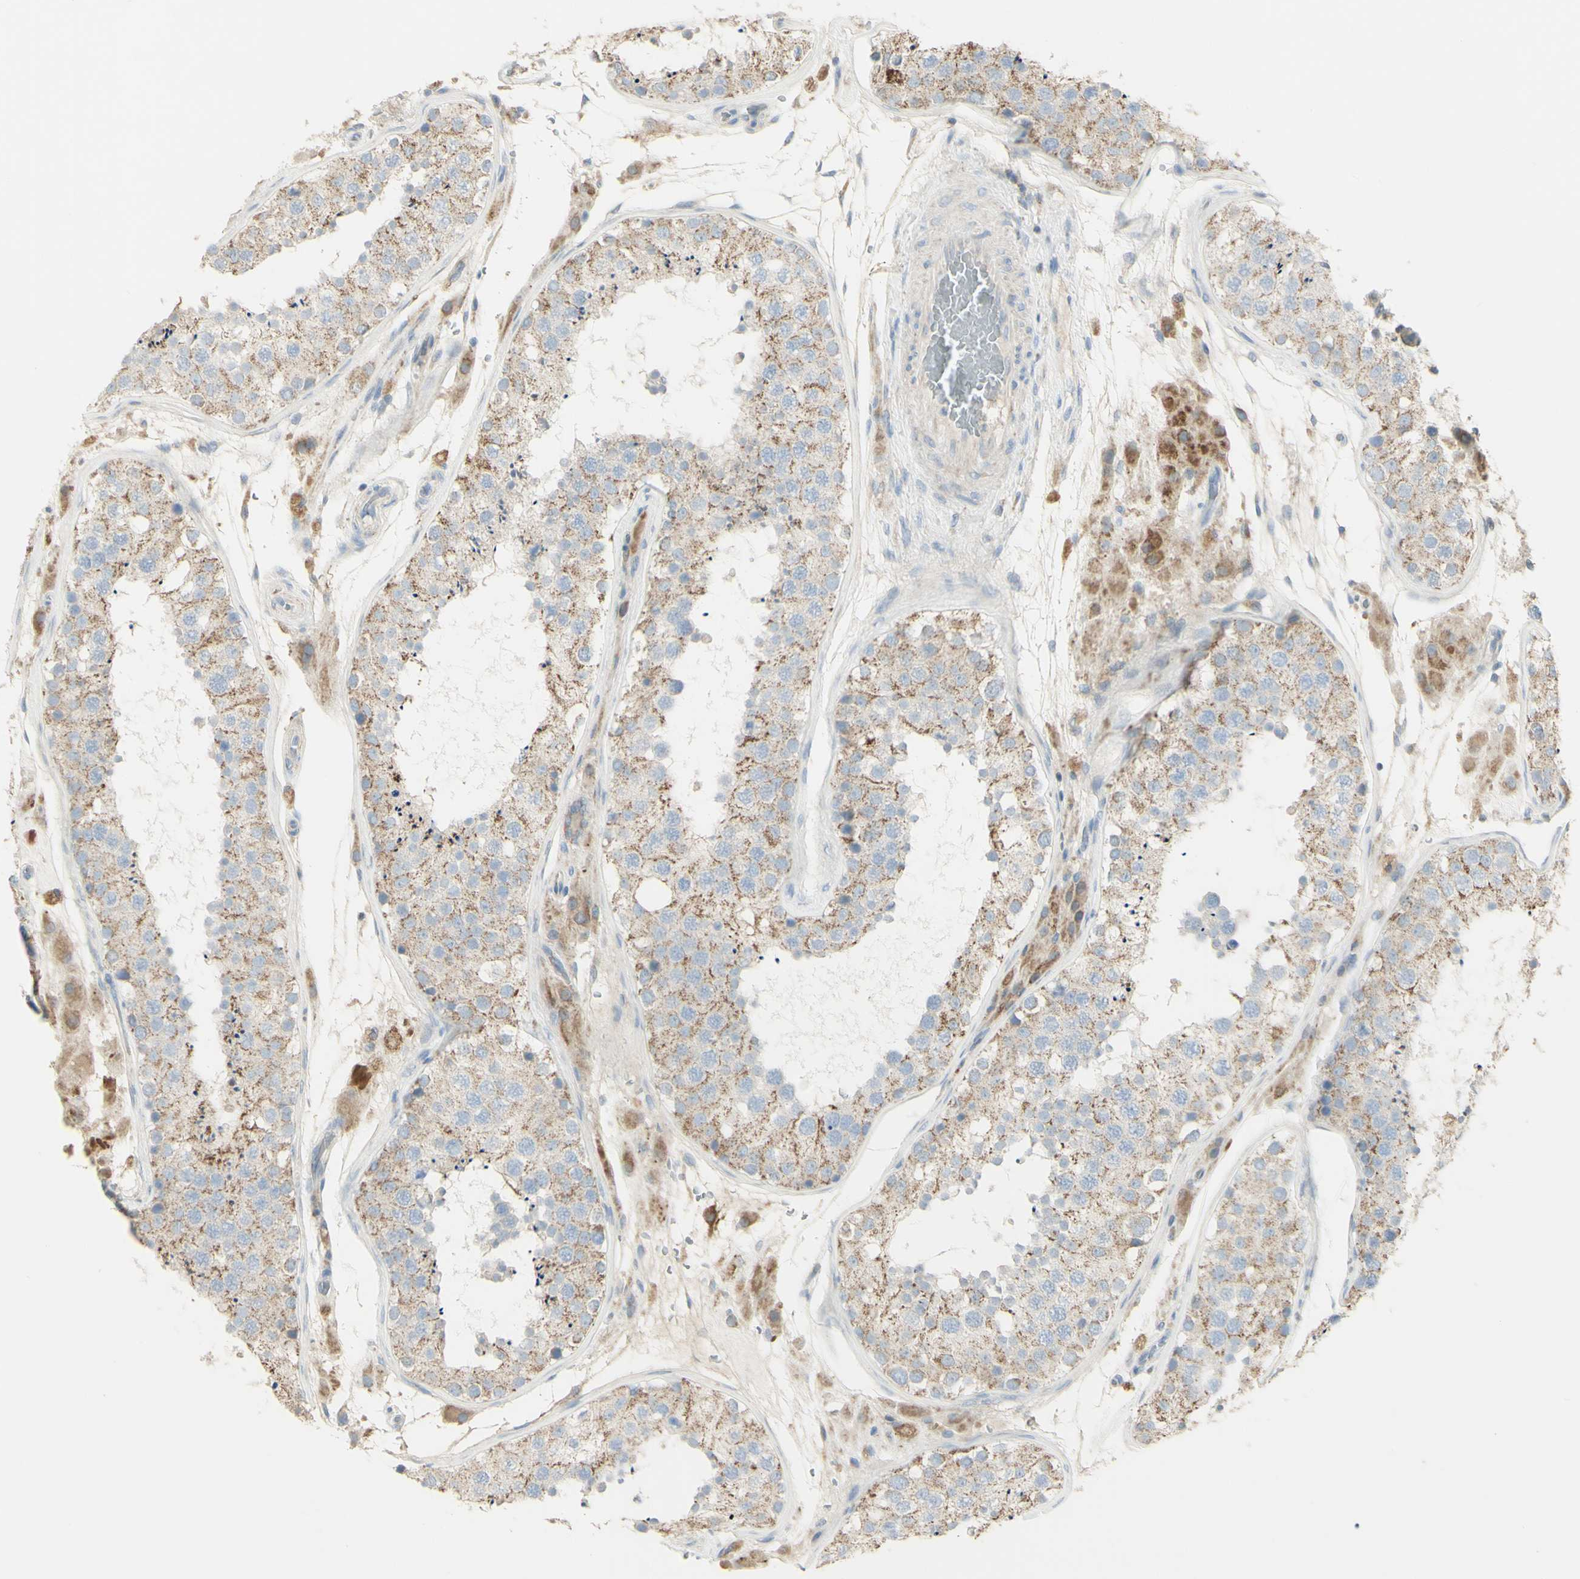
{"staining": {"intensity": "weak", "quantity": "25%-75%", "location": "cytoplasmic/membranous"}, "tissue": "testis", "cell_type": "Cells in seminiferous ducts", "image_type": "normal", "snomed": [{"axis": "morphology", "description": "Normal tissue, NOS"}, {"axis": "topography", "description": "Testis"}], "caption": "IHC micrograph of normal testis stained for a protein (brown), which demonstrates low levels of weak cytoplasmic/membranous positivity in about 25%-75% of cells in seminiferous ducts.", "gene": "CNTNAP1", "patient": {"sex": "male", "age": 26}}